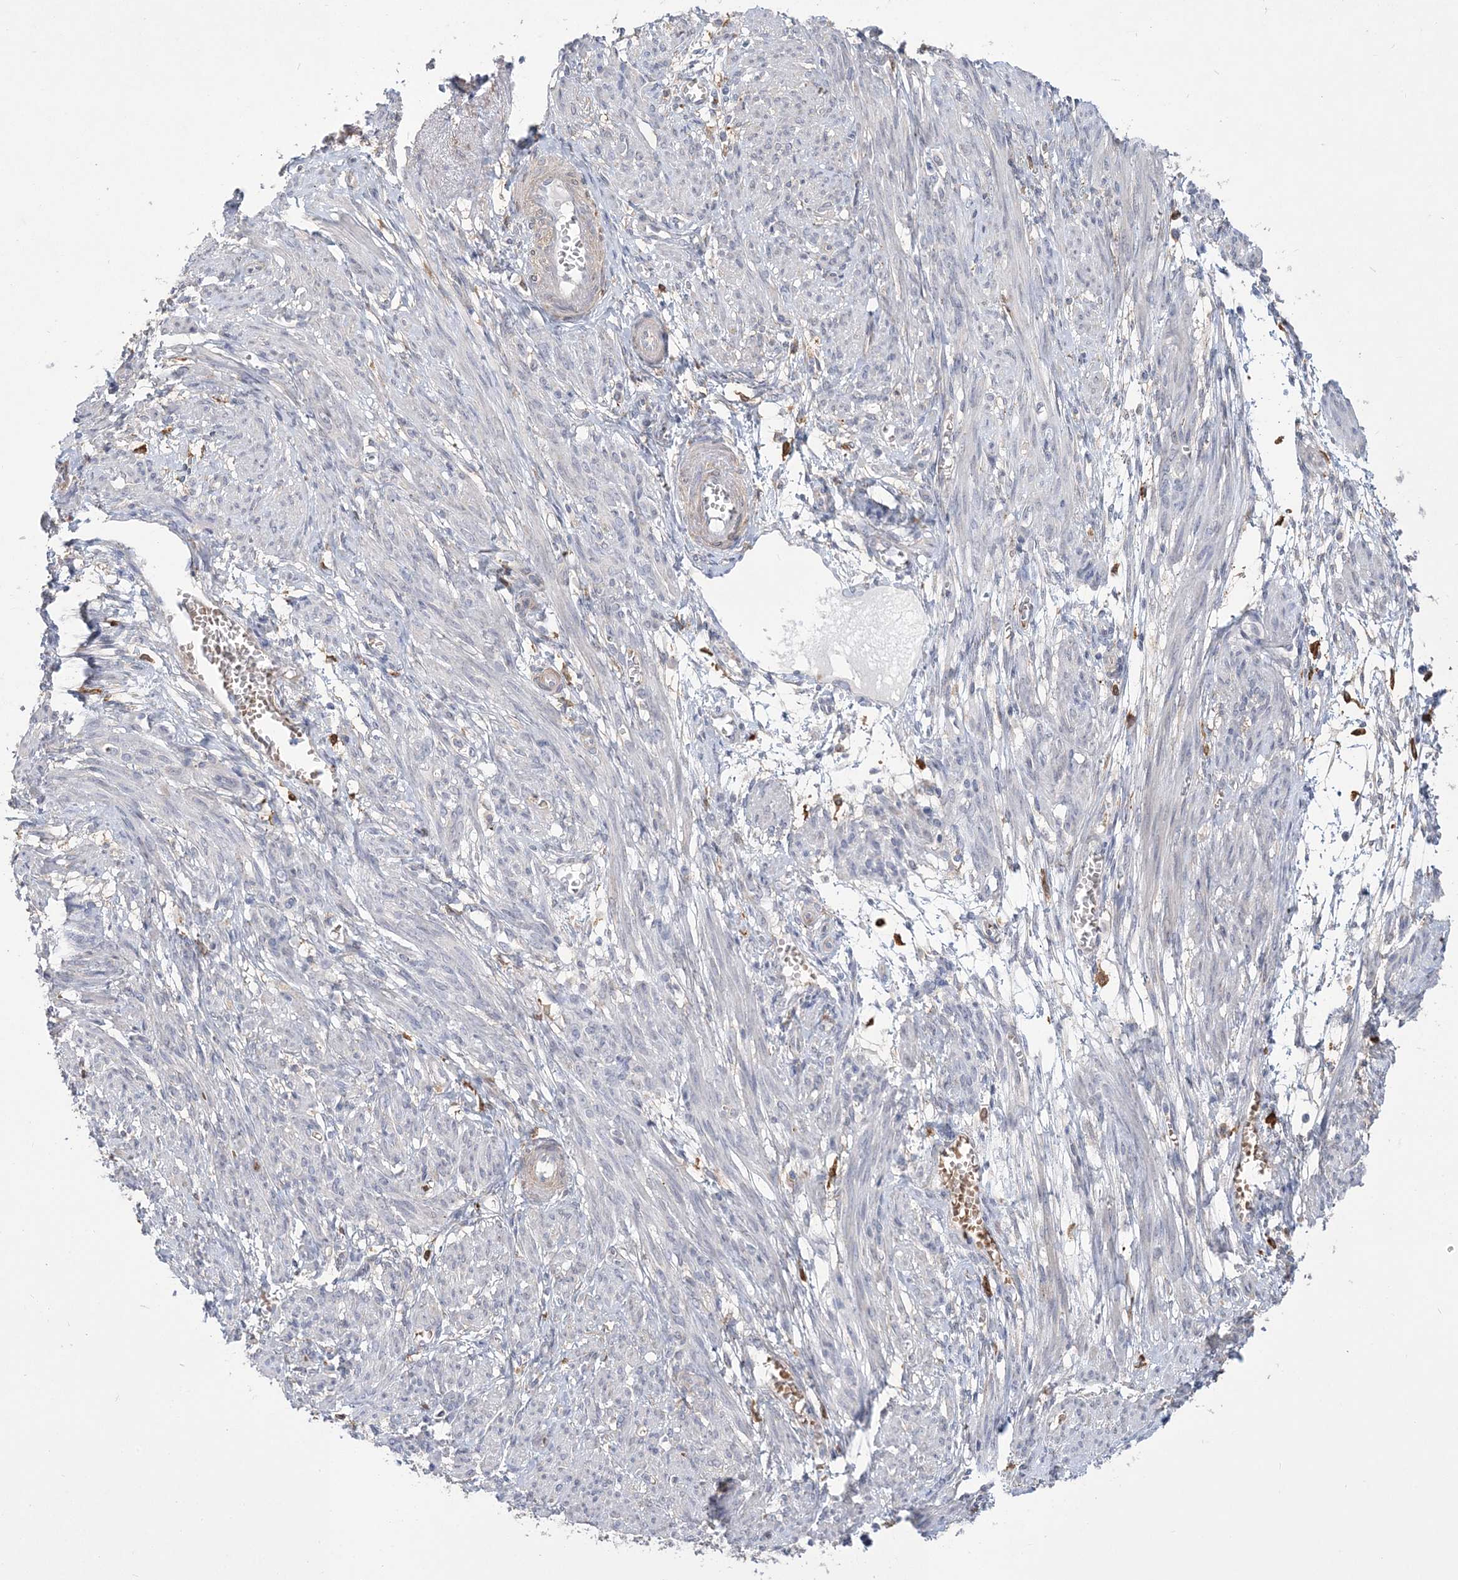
{"staining": {"intensity": "negative", "quantity": "none", "location": "none"}, "tissue": "smooth muscle", "cell_type": "Smooth muscle cells", "image_type": "normal", "snomed": [{"axis": "morphology", "description": "Normal tissue, NOS"}, {"axis": "topography", "description": "Smooth muscle"}], "caption": "Micrograph shows no significant protein staining in smooth muscle cells of benign smooth muscle. (DAB (3,3'-diaminobenzidine) immunohistochemistry (IHC) visualized using brightfield microscopy, high magnification).", "gene": "TSPEAR", "patient": {"sex": "female", "age": 39}}